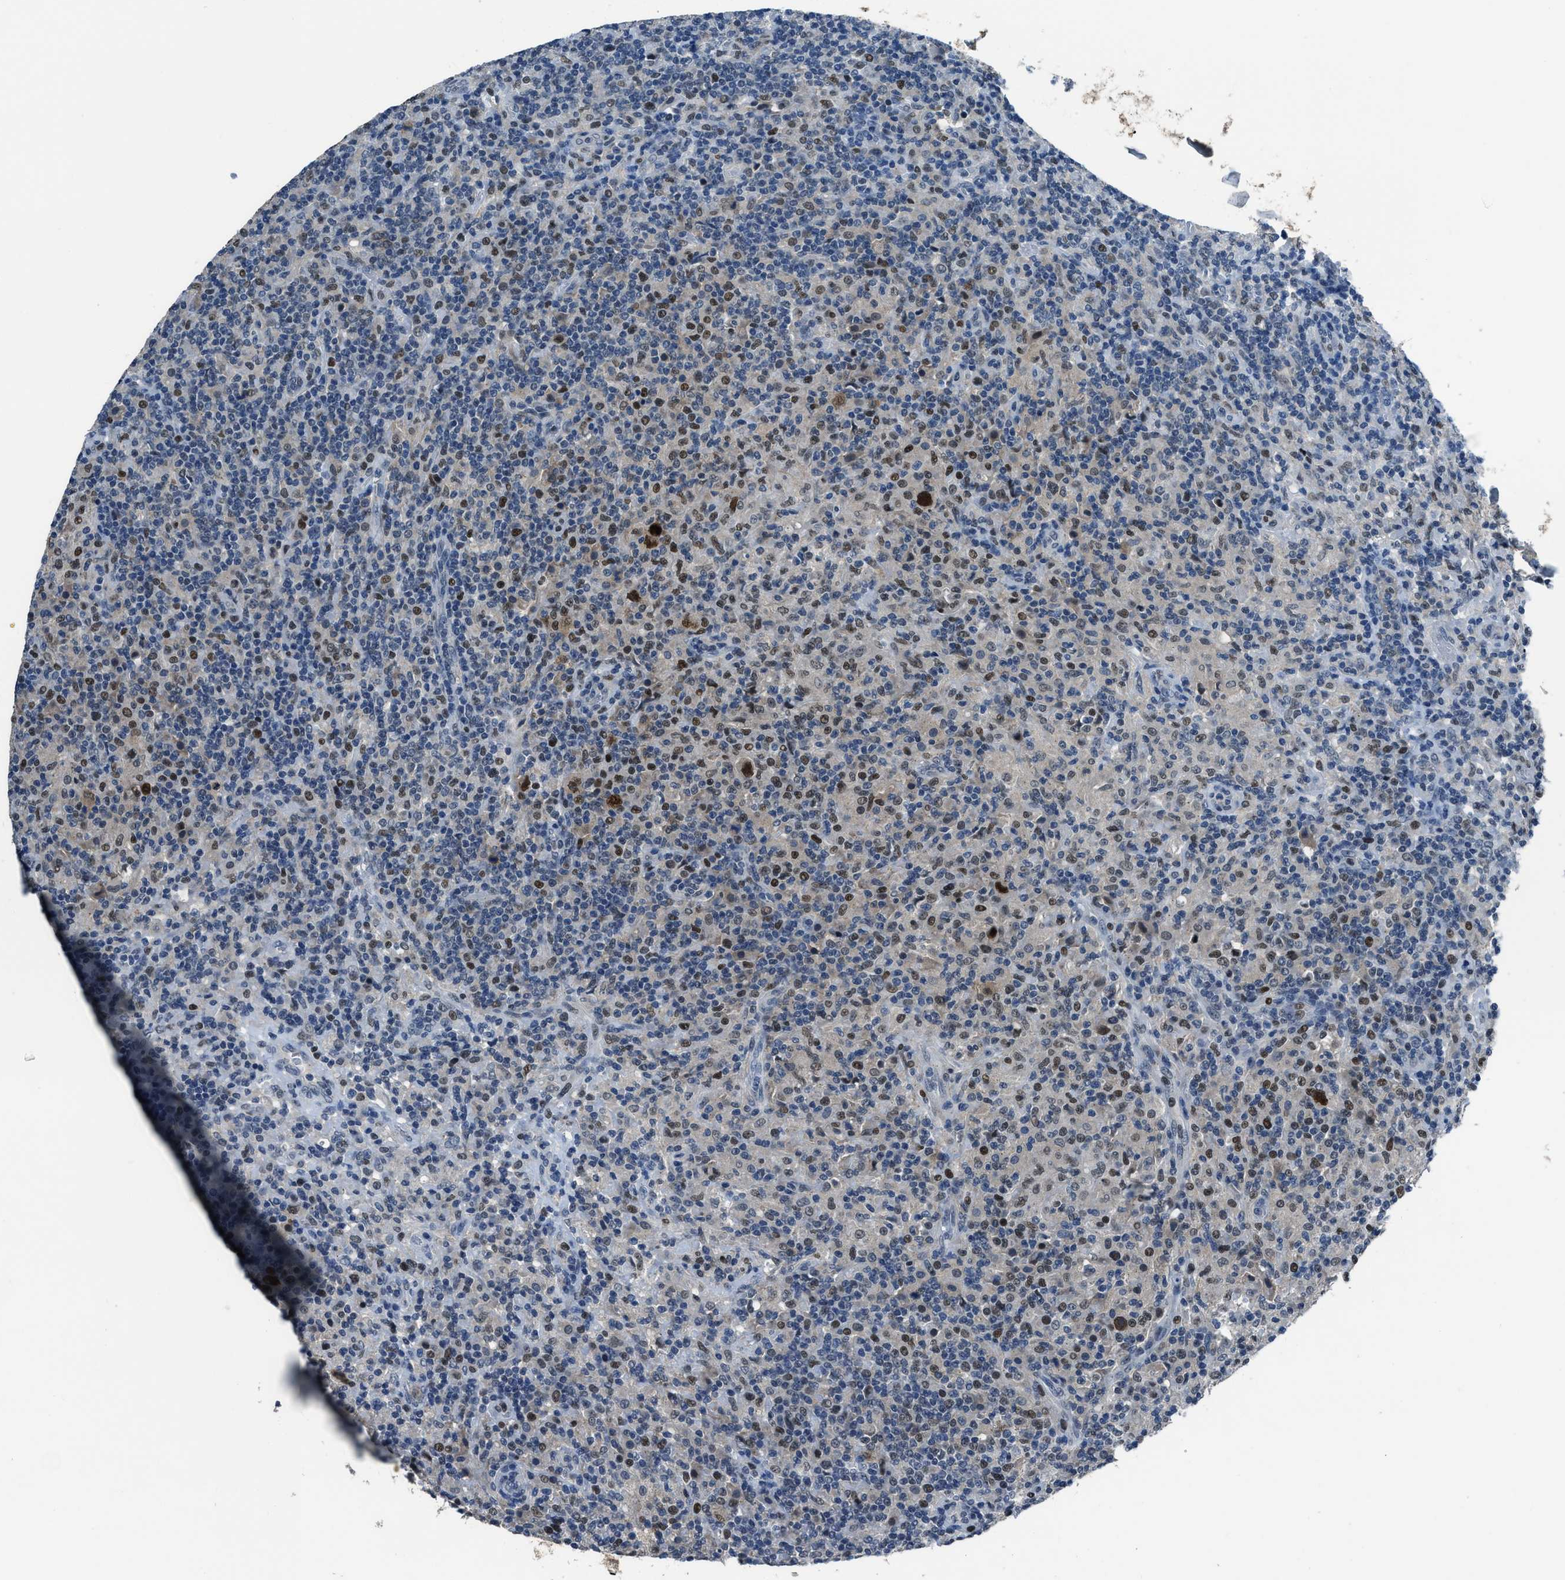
{"staining": {"intensity": "strong", "quantity": ">75%", "location": "nuclear"}, "tissue": "lymphoma", "cell_type": "Tumor cells", "image_type": "cancer", "snomed": [{"axis": "morphology", "description": "Hodgkin's disease, NOS"}, {"axis": "topography", "description": "Lymph node"}], "caption": "About >75% of tumor cells in human Hodgkin's disease show strong nuclear protein positivity as visualized by brown immunohistochemical staining.", "gene": "DUSP19", "patient": {"sex": "male", "age": 70}}